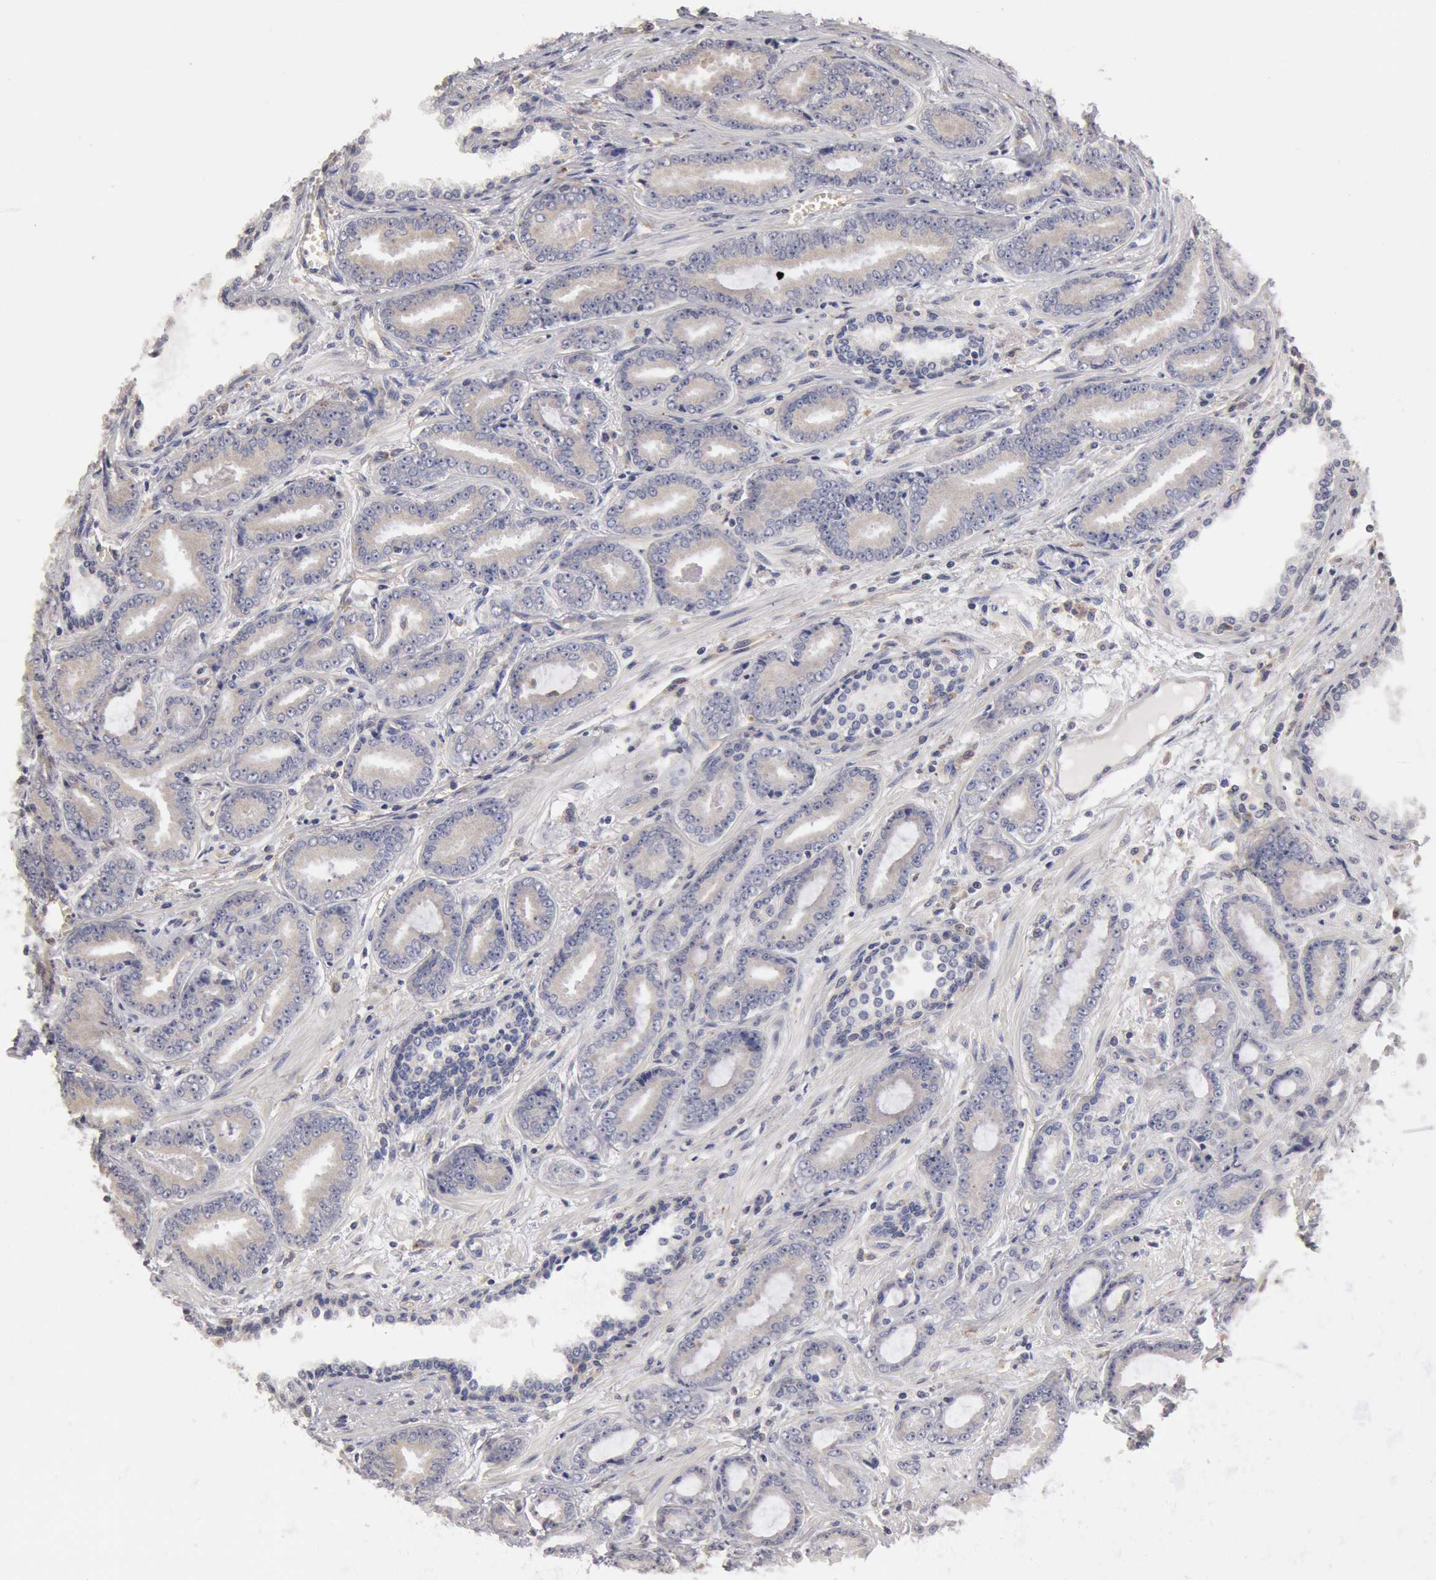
{"staining": {"intensity": "negative", "quantity": "none", "location": "none"}, "tissue": "prostate cancer", "cell_type": "Tumor cells", "image_type": "cancer", "snomed": [{"axis": "morphology", "description": "Adenocarcinoma, Low grade"}, {"axis": "topography", "description": "Prostate"}], "caption": "DAB (3,3'-diaminobenzidine) immunohistochemical staining of human prostate low-grade adenocarcinoma demonstrates no significant expression in tumor cells. (Immunohistochemistry, brightfield microscopy, high magnification).", "gene": "OSBPL8", "patient": {"sex": "male", "age": 65}}